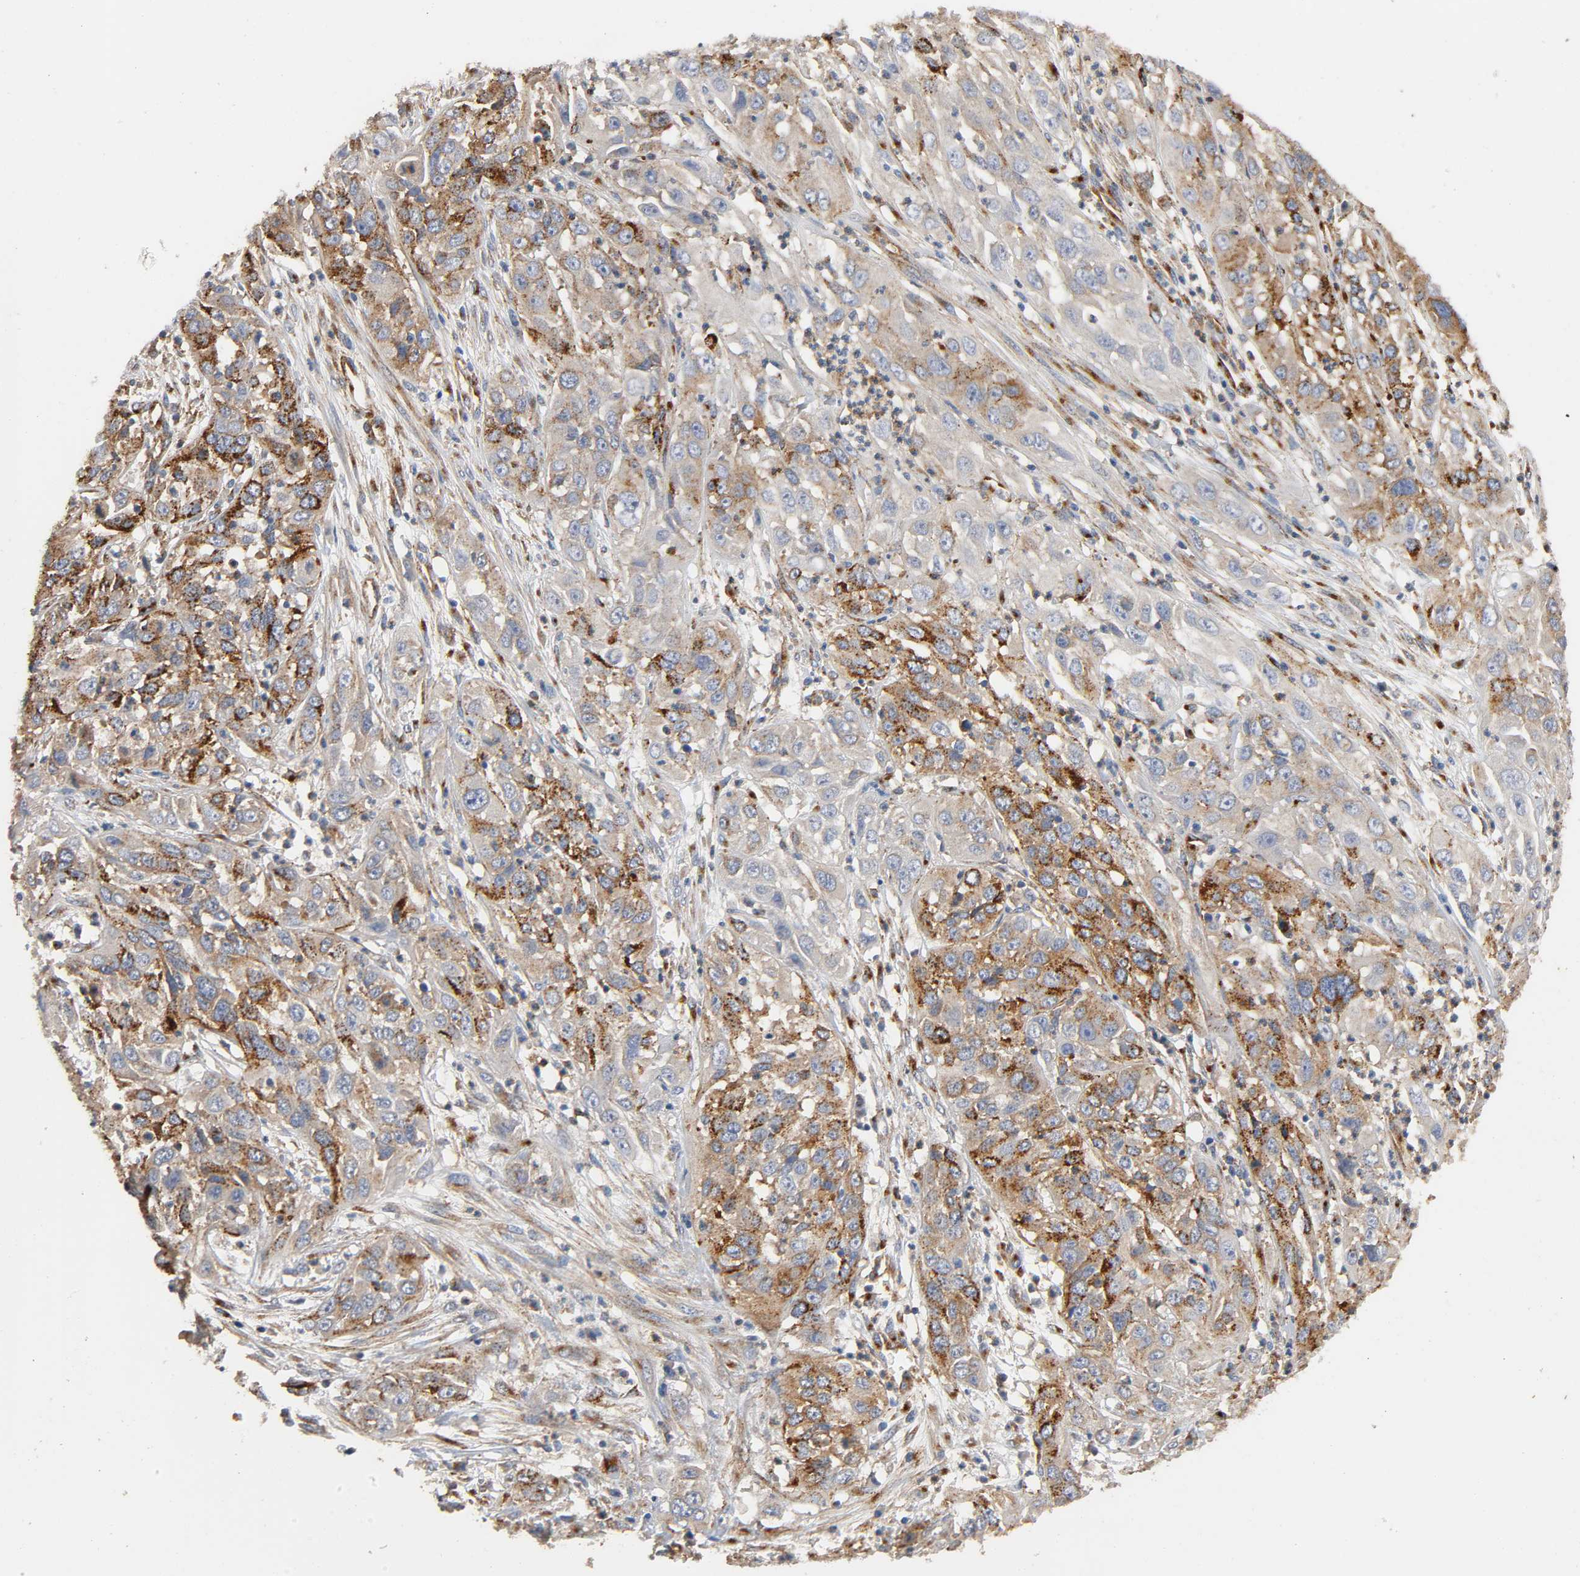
{"staining": {"intensity": "strong", "quantity": "25%-75%", "location": "cytoplasmic/membranous"}, "tissue": "cervical cancer", "cell_type": "Tumor cells", "image_type": "cancer", "snomed": [{"axis": "morphology", "description": "Squamous cell carcinoma, NOS"}, {"axis": "topography", "description": "Cervix"}], "caption": "IHC (DAB (3,3'-diaminobenzidine)) staining of cervical cancer demonstrates strong cytoplasmic/membranous protein staining in about 25%-75% of tumor cells. (Stains: DAB in brown, nuclei in blue, Microscopy: brightfield microscopy at high magnification).", "gene": "IFITM3", "patient": {"sex": "female", "age": 32}}